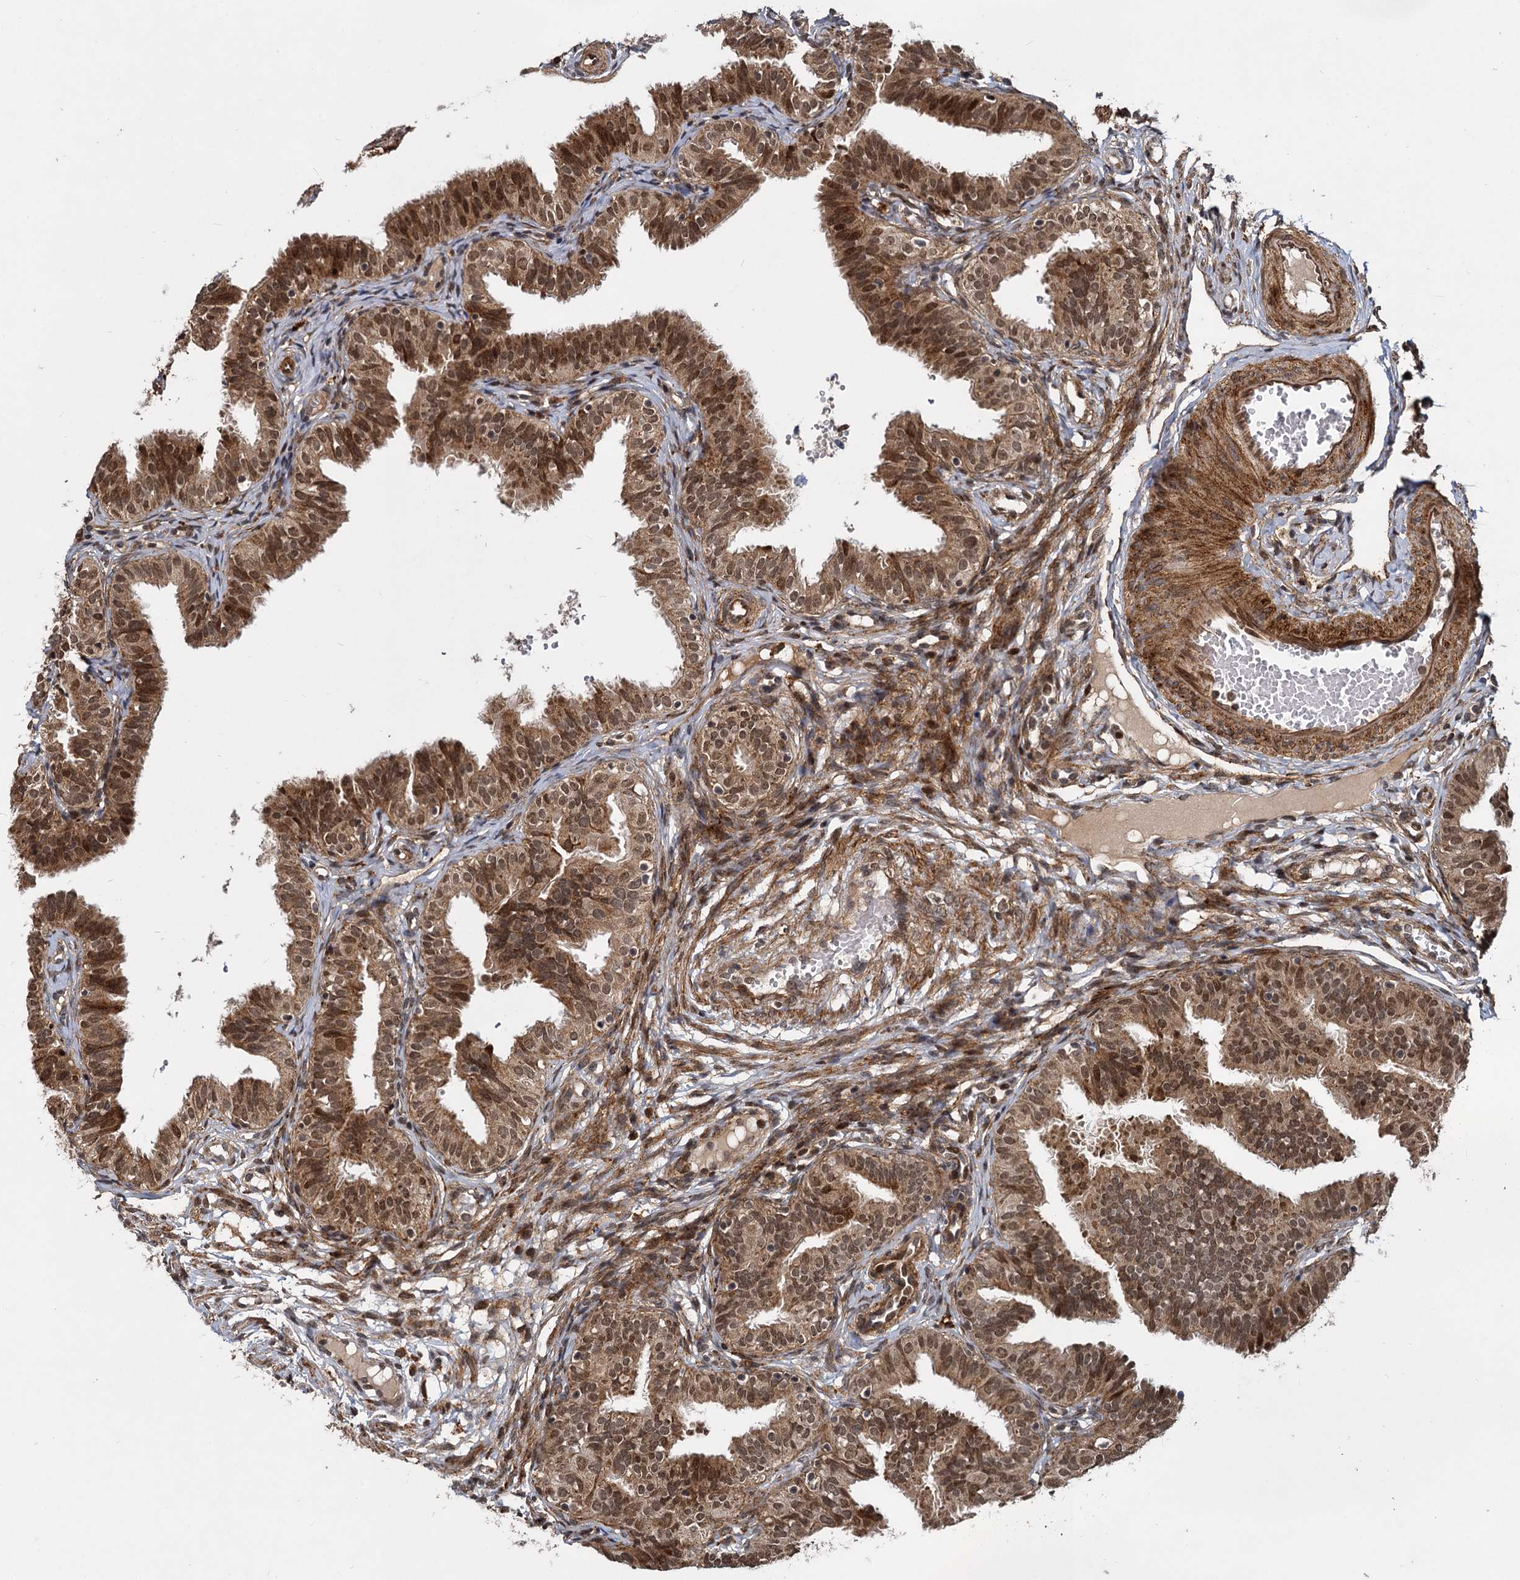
{"staining": {"intensity": "moderate", "quantity": ">75%", "location": "cytoplasmic/membranous,nuclear"}, "tissue": "fallopian tube", "cell_type": "Glandular cells", "image_type": "normal", "snomed": [{"axis": "morphology", "description": "Normal tissue, NOS"}, {"axis": "topography", "description": "Fallopian tube"}], "caption": "A high-resolution photomicrograph shows immunohistochemistry (IHC) staining of normal fallopian tube, which demonstrates moderate cytoplasmic/membranous,nuclear expression in approximately >75% of glandular cells. The protein is shown in brown color, while the nuclei are stained blue.", "gene": "TRIM23", "patient": {"sex": "female", "age": 35}}